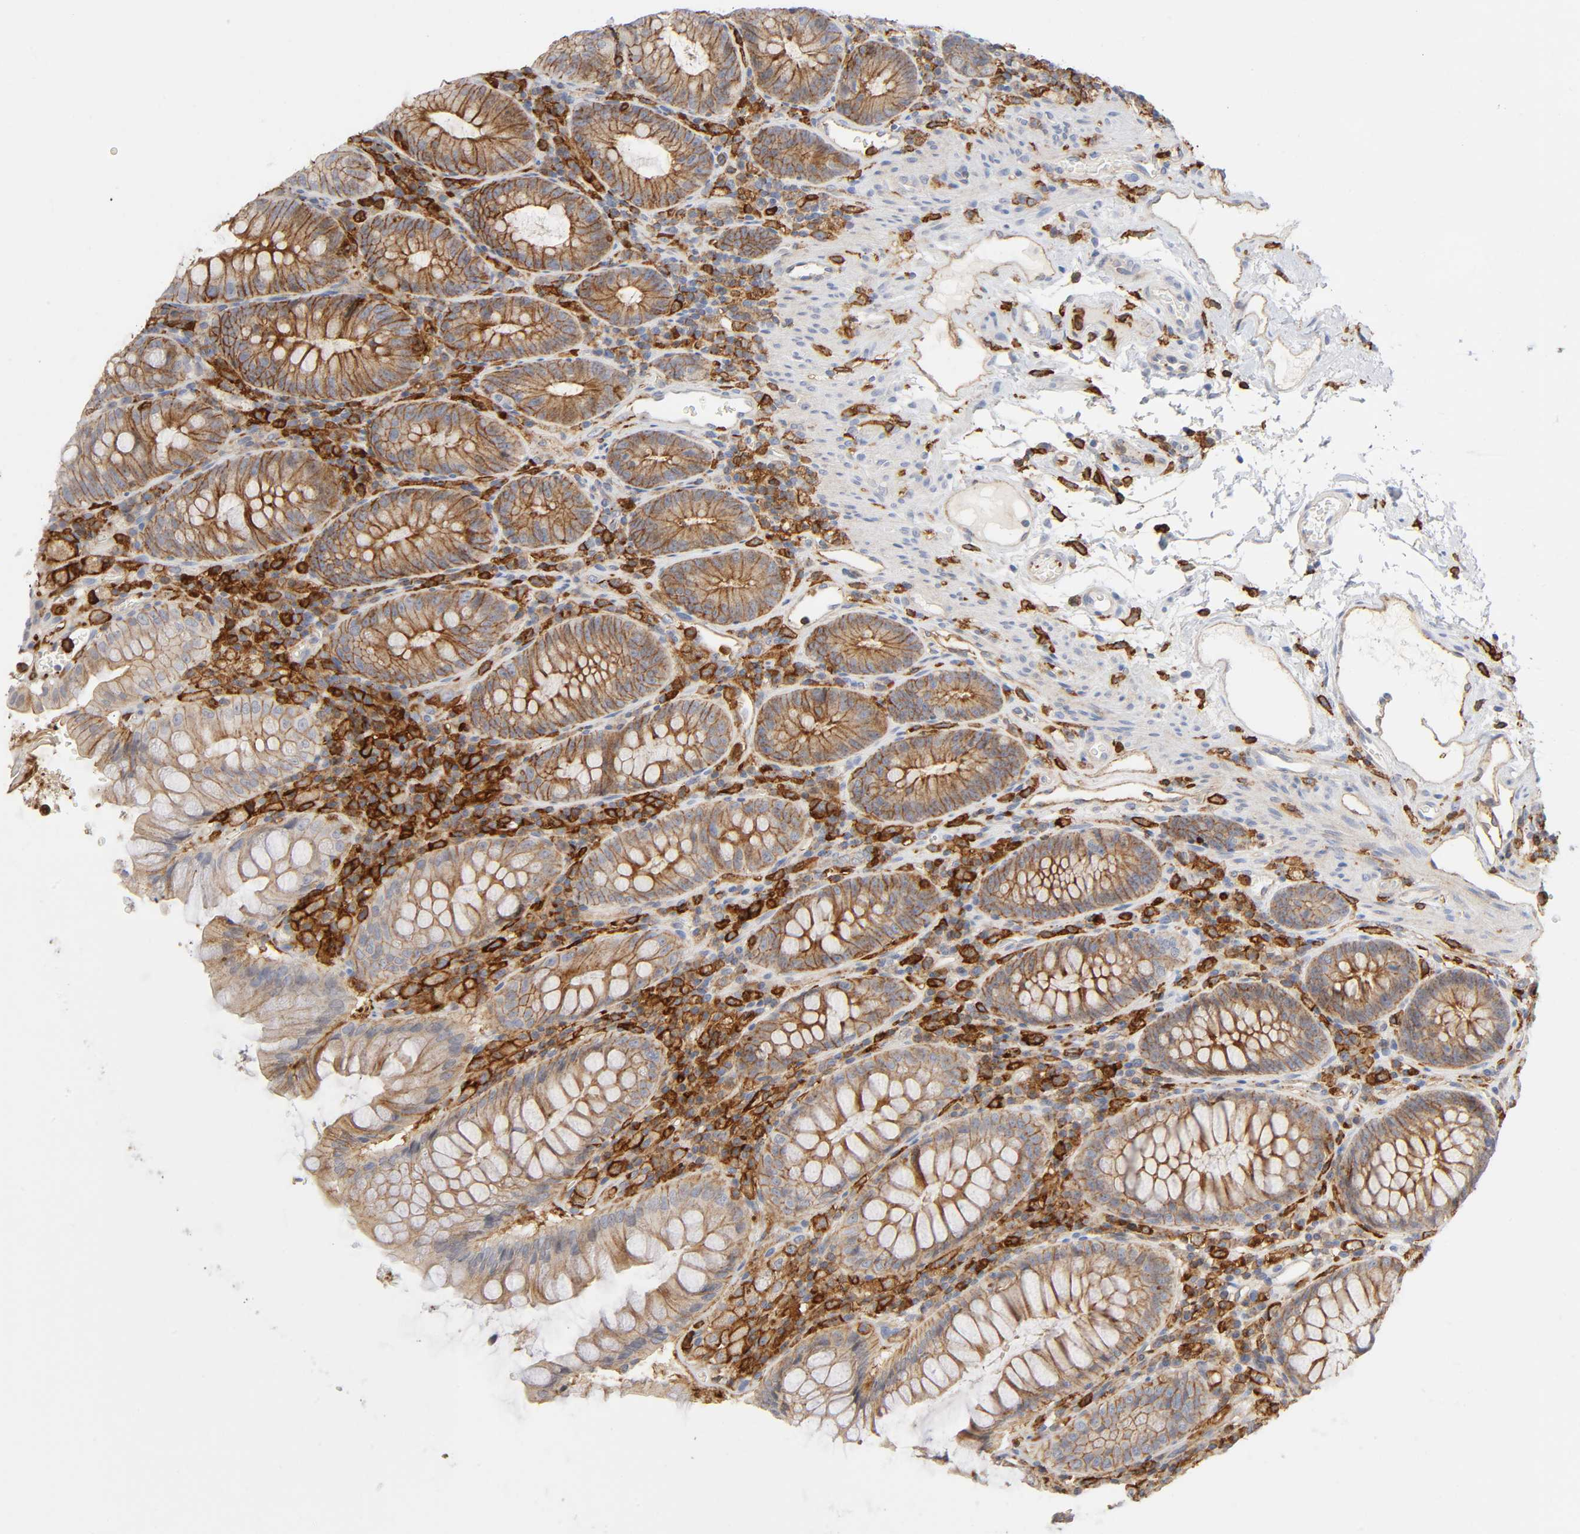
{"staining": {"intensity": "weak", "quantity": ">75%", "location": "cytoplasmic/membranous"}, "tissue": "colon", "cell_type": "Endothelial cells", "image_type": "normal", "snomed": [{"axis": "morphology", "description": "Normal tissue, NOS"}, {"axis": "topography", "description": "Colon"}], "caption": "Weak cytoplasmic/membranous positivity for a protein is identified in approximately >75% of endothelial cells of unremarkable colon using IHC.", "gene": "LYN", "patient": {"sex": "female", "age": 46}}